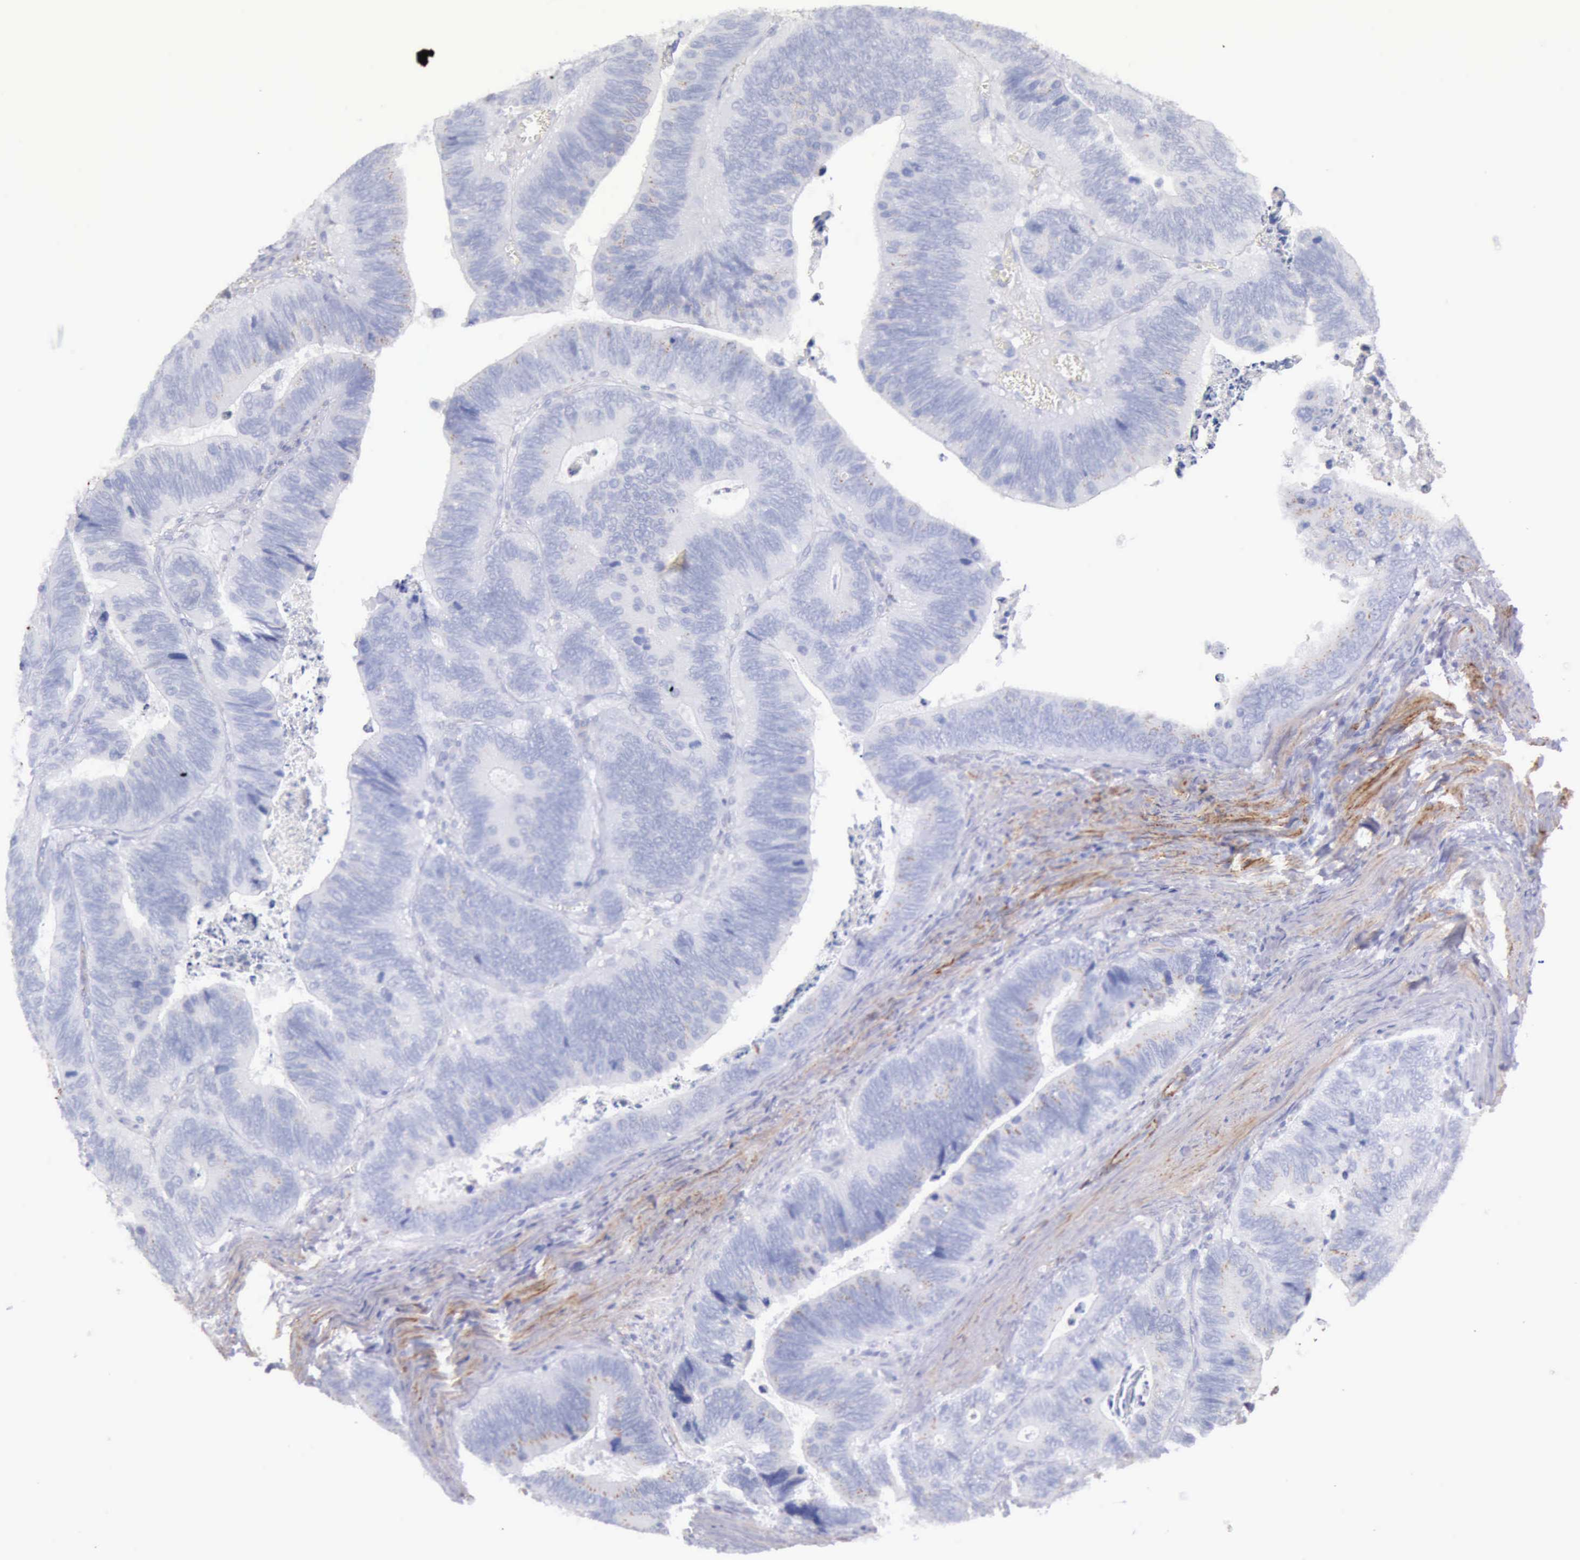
{"staining": {"intensity": "negative", "quantity": "none", "location": "none"}, "tissue": "colorectal cancer", "cell_type": "Tumor cells", "image_type": "cancer", "snomed": [{"axis": "morphology", "description": "Adenocarcinoma, NOS"}, {"axis": "topography", "description": "Colon"}], "caption": "Colorectal cancer was stained to show a protein in brown. There is no significant positivity in tumor cells. (Brightfield microscopy of DAB (3,3'-diaminobenzidine) immunohistochemistry at high magnification).", "gene": "AOC3", "patient": {"sex": "male", "age": 72}}